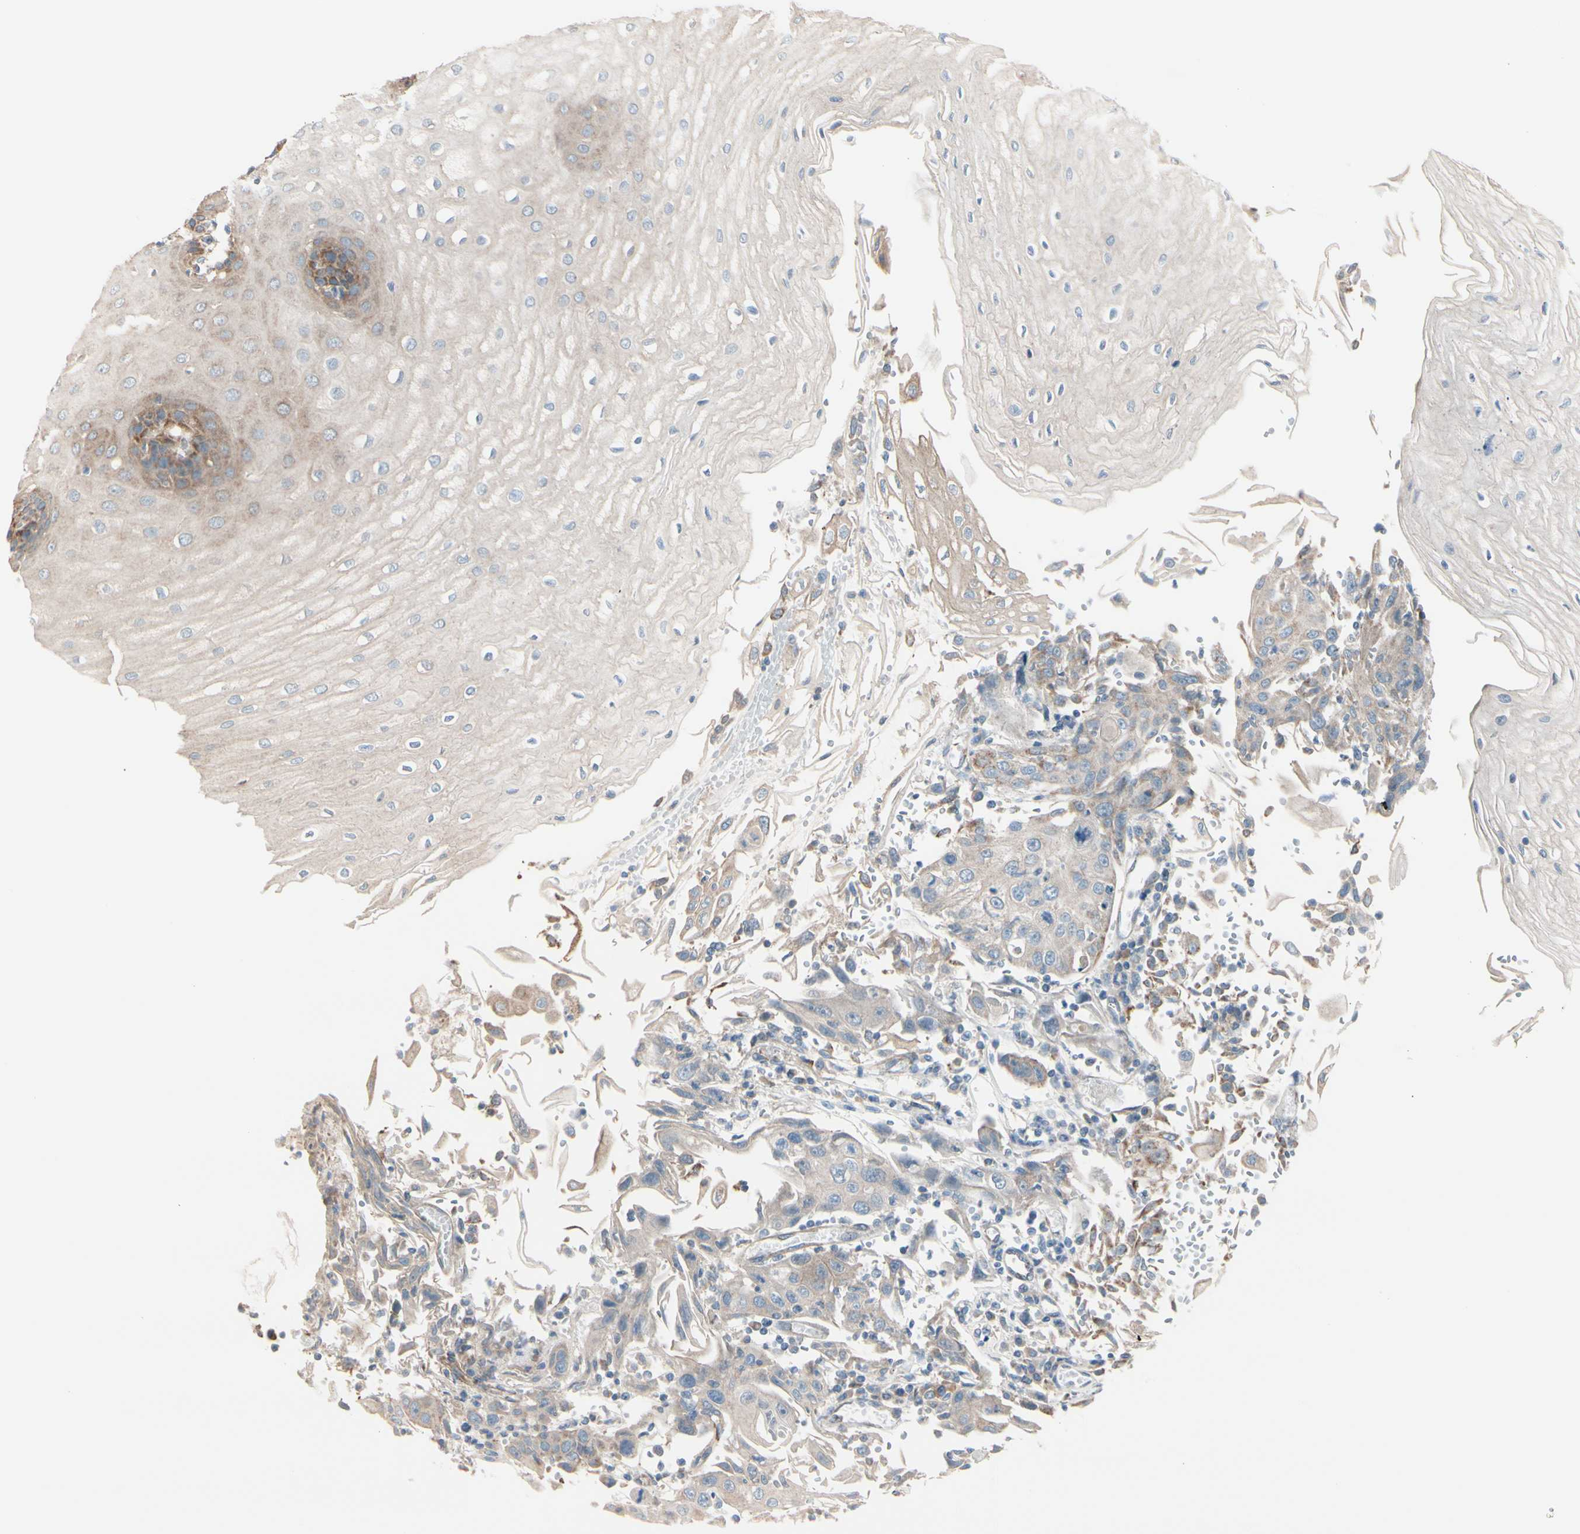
{"staining": {"intensity": "weak", "quantity": ">75%", "location": "cytoplasmic/membranous"}, "tissue": "esophagus", "cell_type": "Squamous epithelial cells", "image_type": "normal", "snomed": [{"axis": "morphology", "description": "Normal tissue, NOS"}, {"axis": "morphology", "description": "Squamous cell carcinoma, NOS"}, {"axis": "topography", "description": "Esophagus"}], "caption": "Weak cytoplasmic/membranous positivity is appreciated in about >75% of squamous epithelial cells in unremarkable esophagus.", "gene": "EPHA3", "patient": {"sex": "male", "age": 65}}